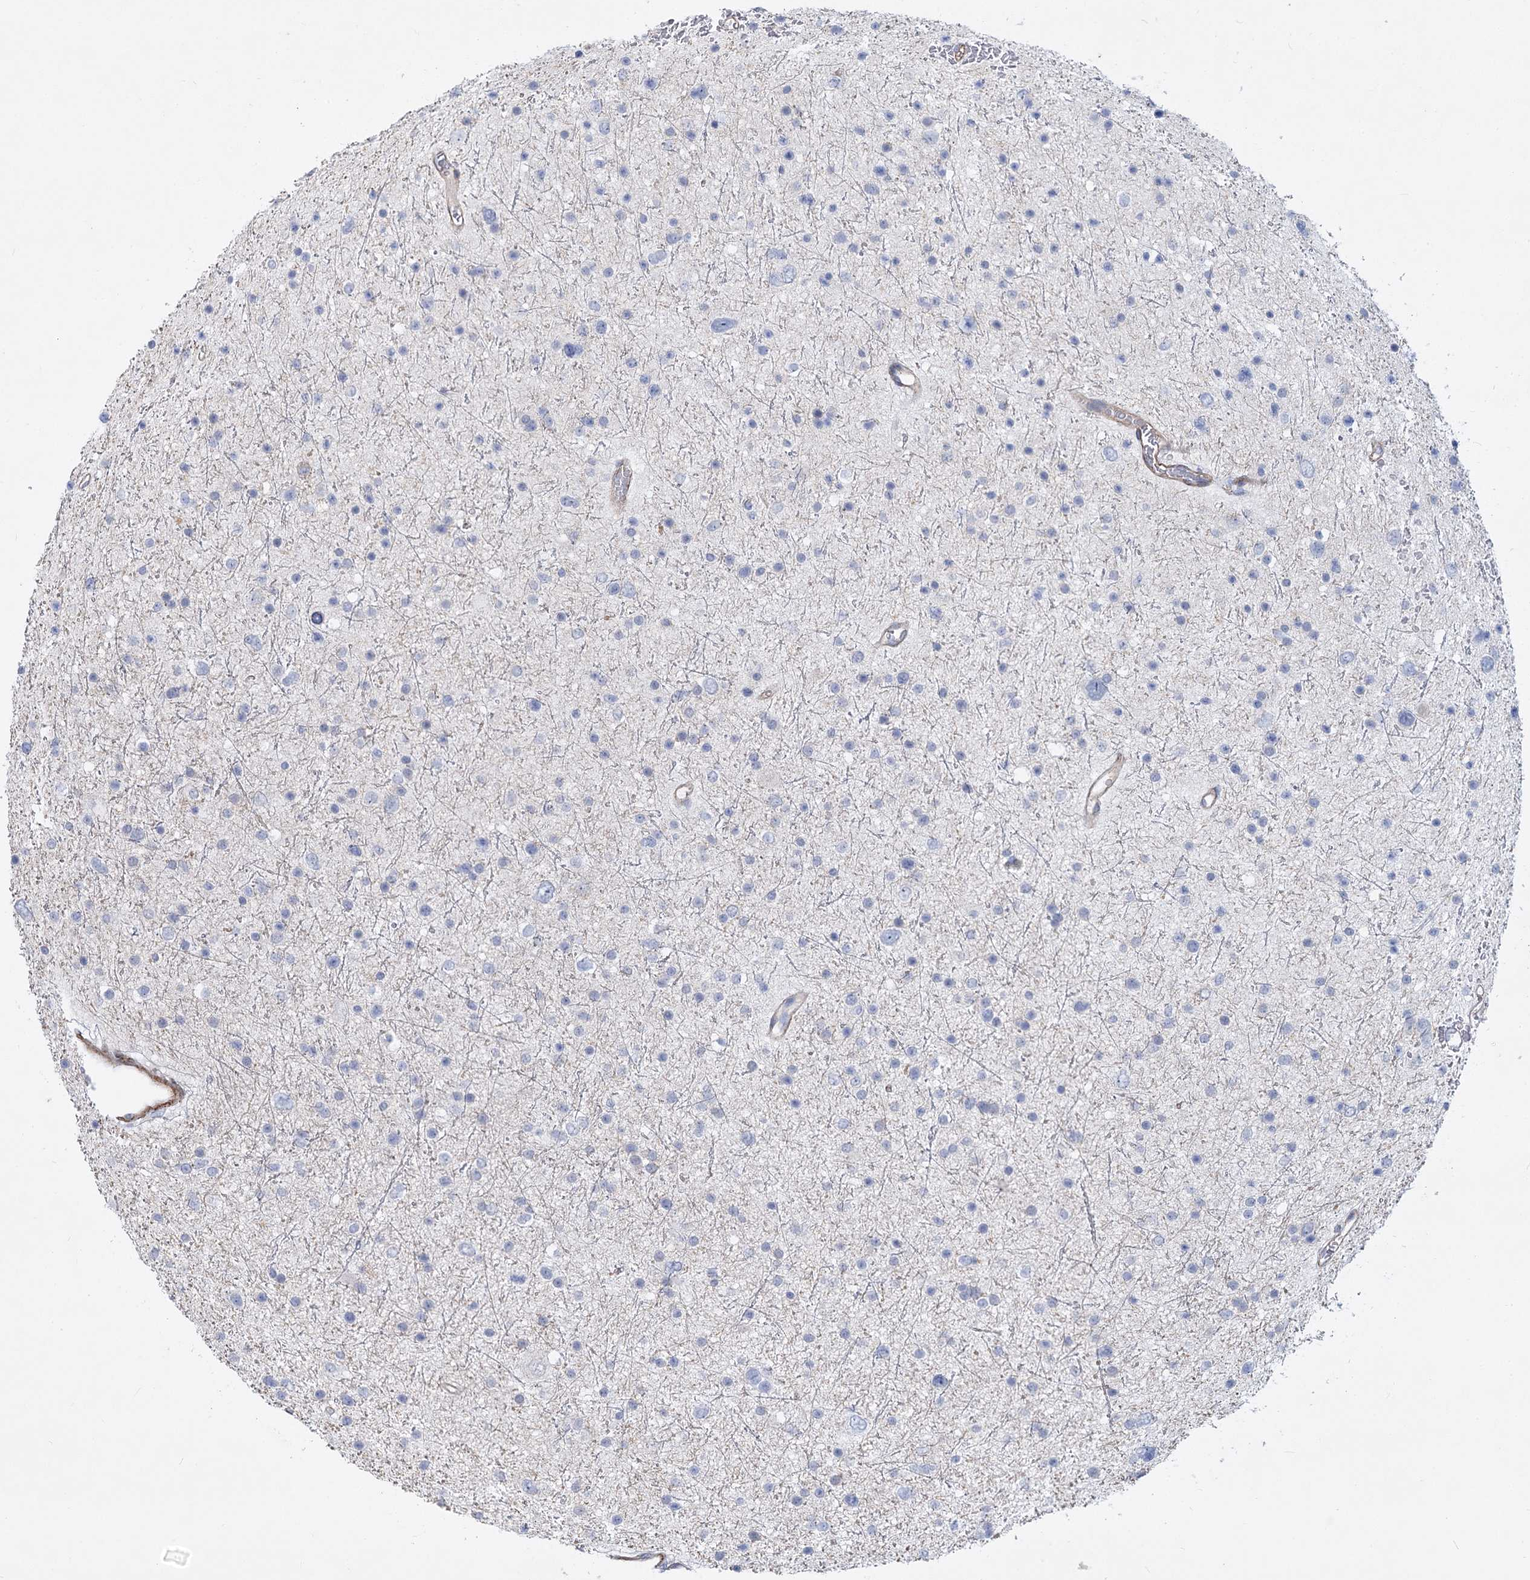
{"staining": {"intensity": "negative", "quantity": "none", "location": "none"}, "tissue": "glioma", "cell_type": "Tumor cells", "image_type": "cancer", "snomed": [{"axis": "morphology", "description": "Glioma, malignant, Low grade"}, {"axis": "topography", "description": "Brain"}], "caption": "Immunohistochemical staining of glioma reveals no significant staining in tumor cells.", "gene": "ARSI", "patient": {"sex": "female", "age": 37}}